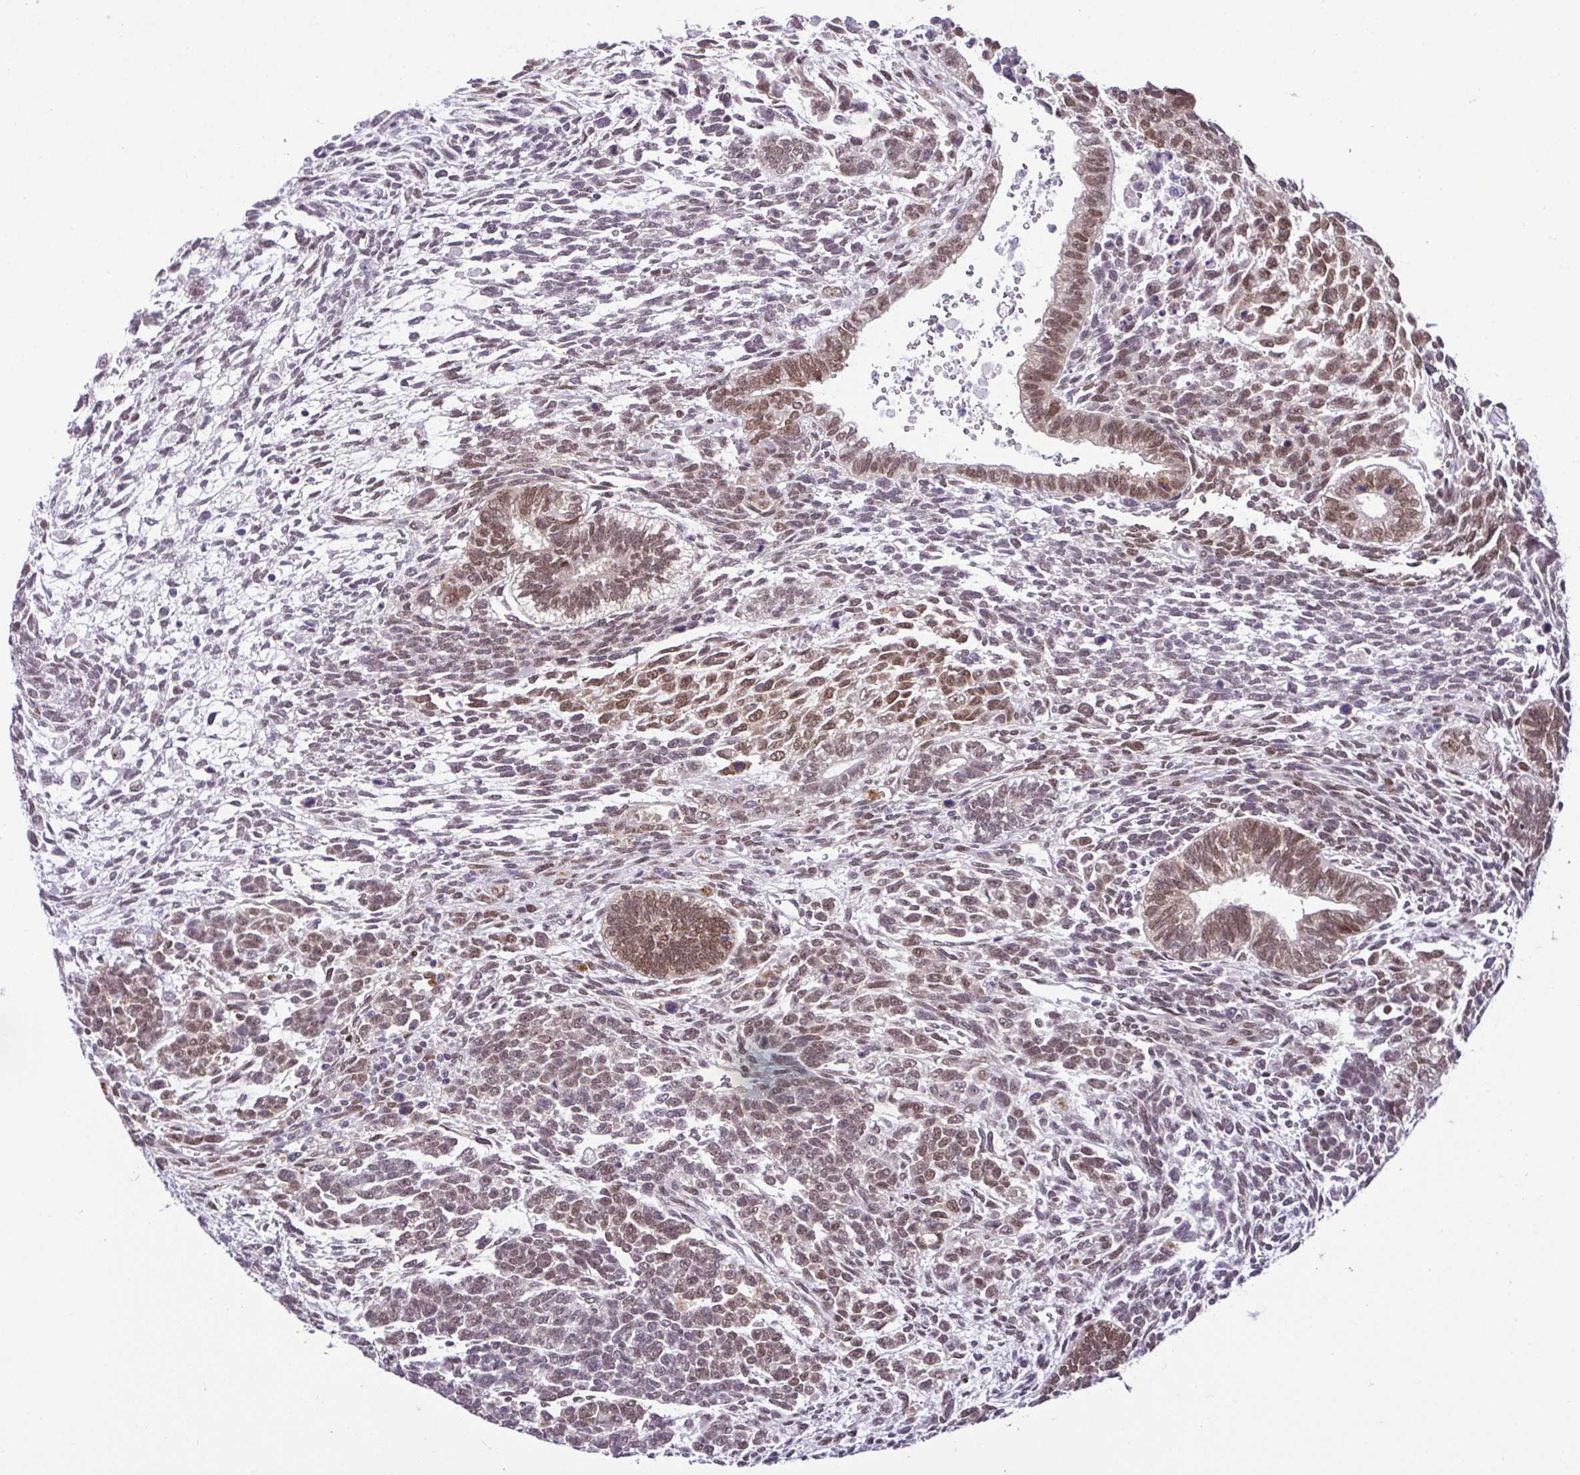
{"staining": {"intensity": "moderate", "quantity": ">75%", "location": "nuclear"}, "tissue": "testis cancer", "cell_type": "Tumor cells", "image_type": "cancer", "snomed": [{"axis": "morphology", "description": "Carcinoma, Embryonal, NOS"}, {"axis": "topography", "description": "Testis"}], "caption": "IHC of testis embryonal carcinoma demonstrates medium levels of moderate nuclear expression in approximately >75% of tumor cells.", "gene": "RBM3", "patient": {"sex": "male", "age": 23}}